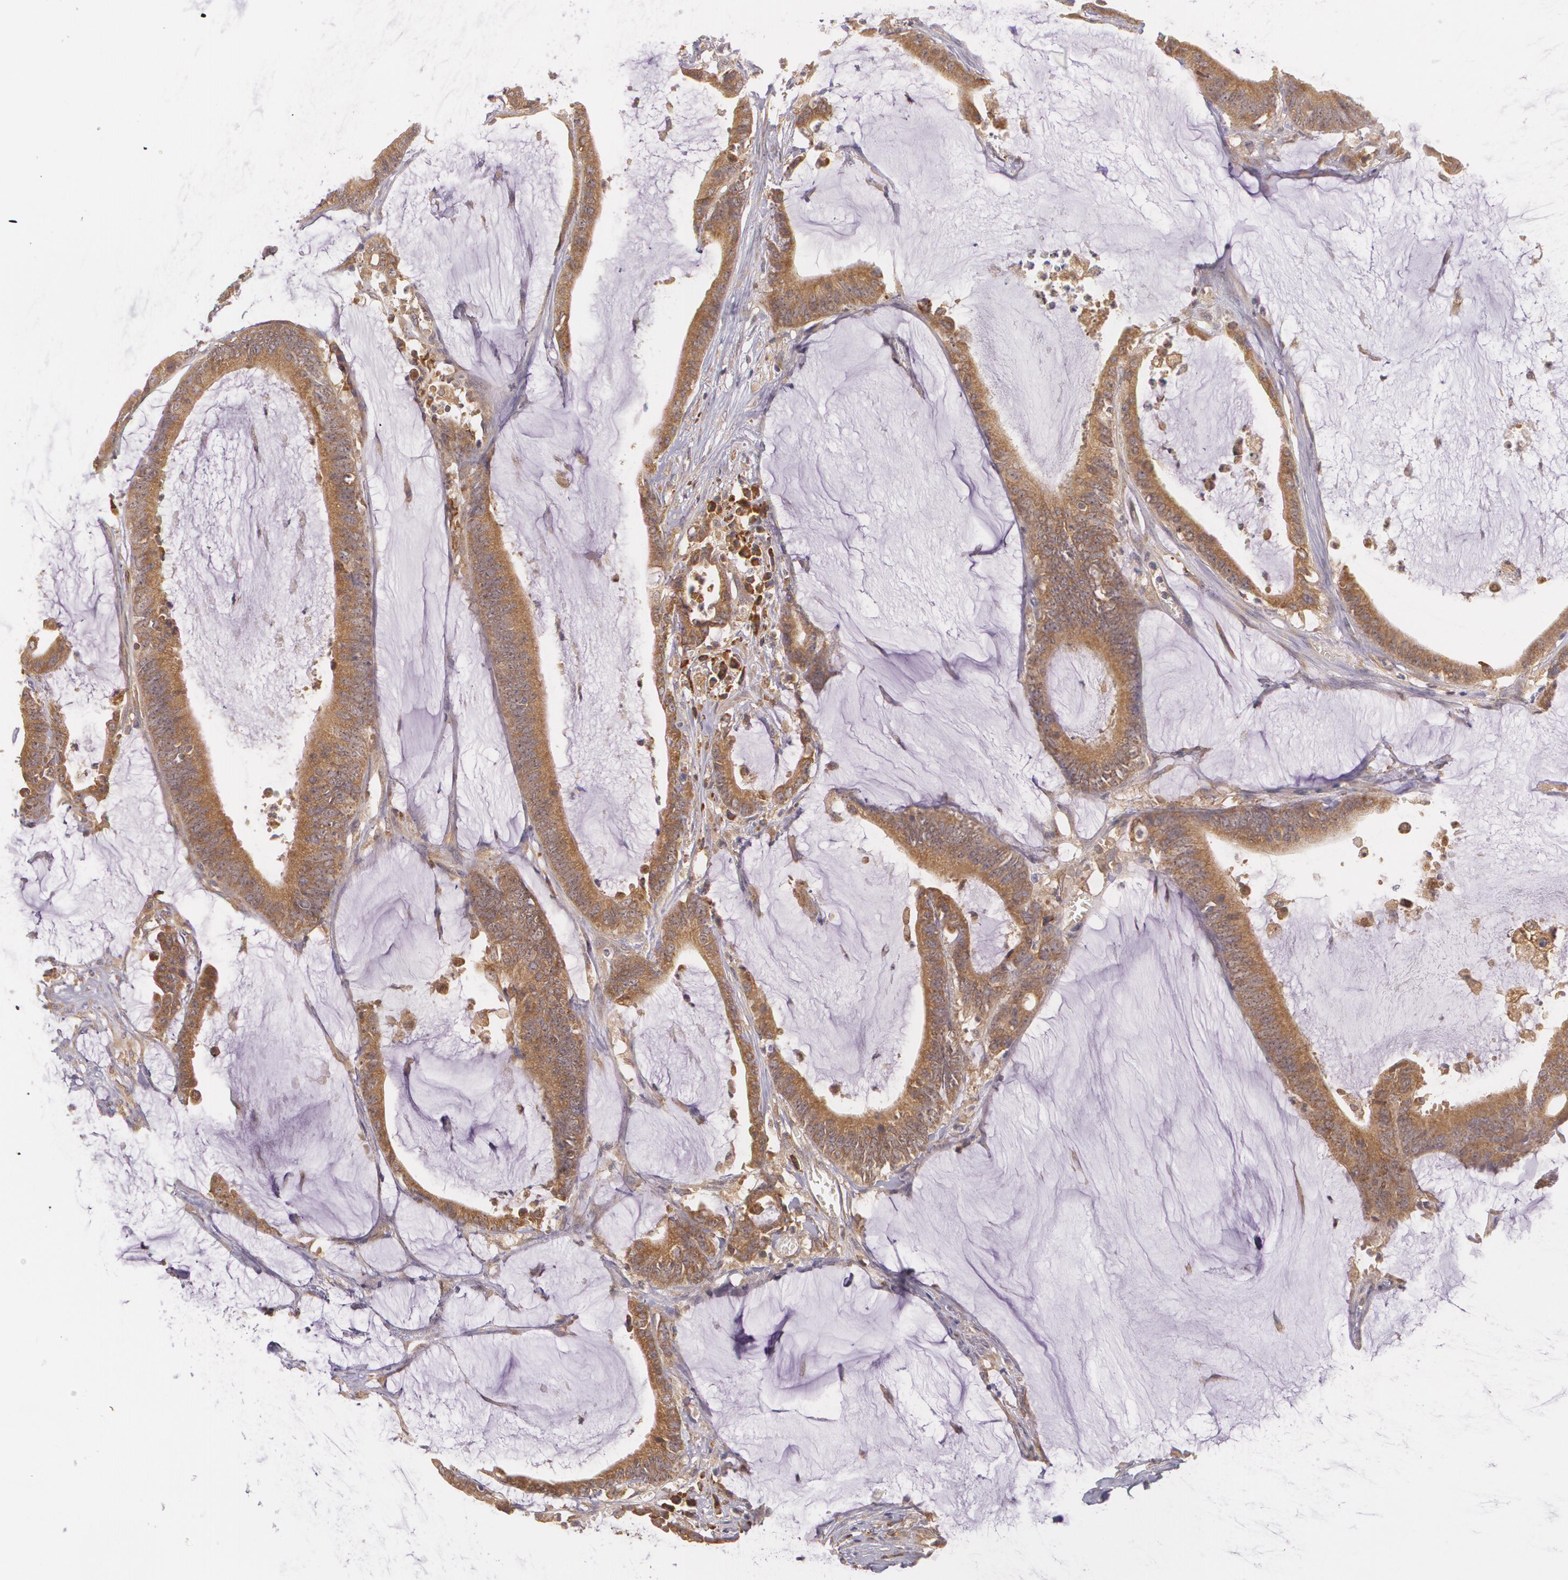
{"staining": {"intensity": "moderate", "quantity": ">75%", "location": "cytoplasmic/membranous"}, "tissue": "colorectal cancer", "cell_type": "Tumor cells", "image_type": "cancer", "snomed": [{"axis": "morphology", "description": "Adenocarcinoma, NOS"}, {"axis": "topography", "description": "Rectum"}], "caption": "This photomicrograph reveals immunohistochemistry staining of human colorectal adenocarcinoma, with medium moderate cytoplasmic/membranous staining in about >75% of tumor cells.", "gene": "CCL17", "patient": {"sex": "female", "age": 66}}